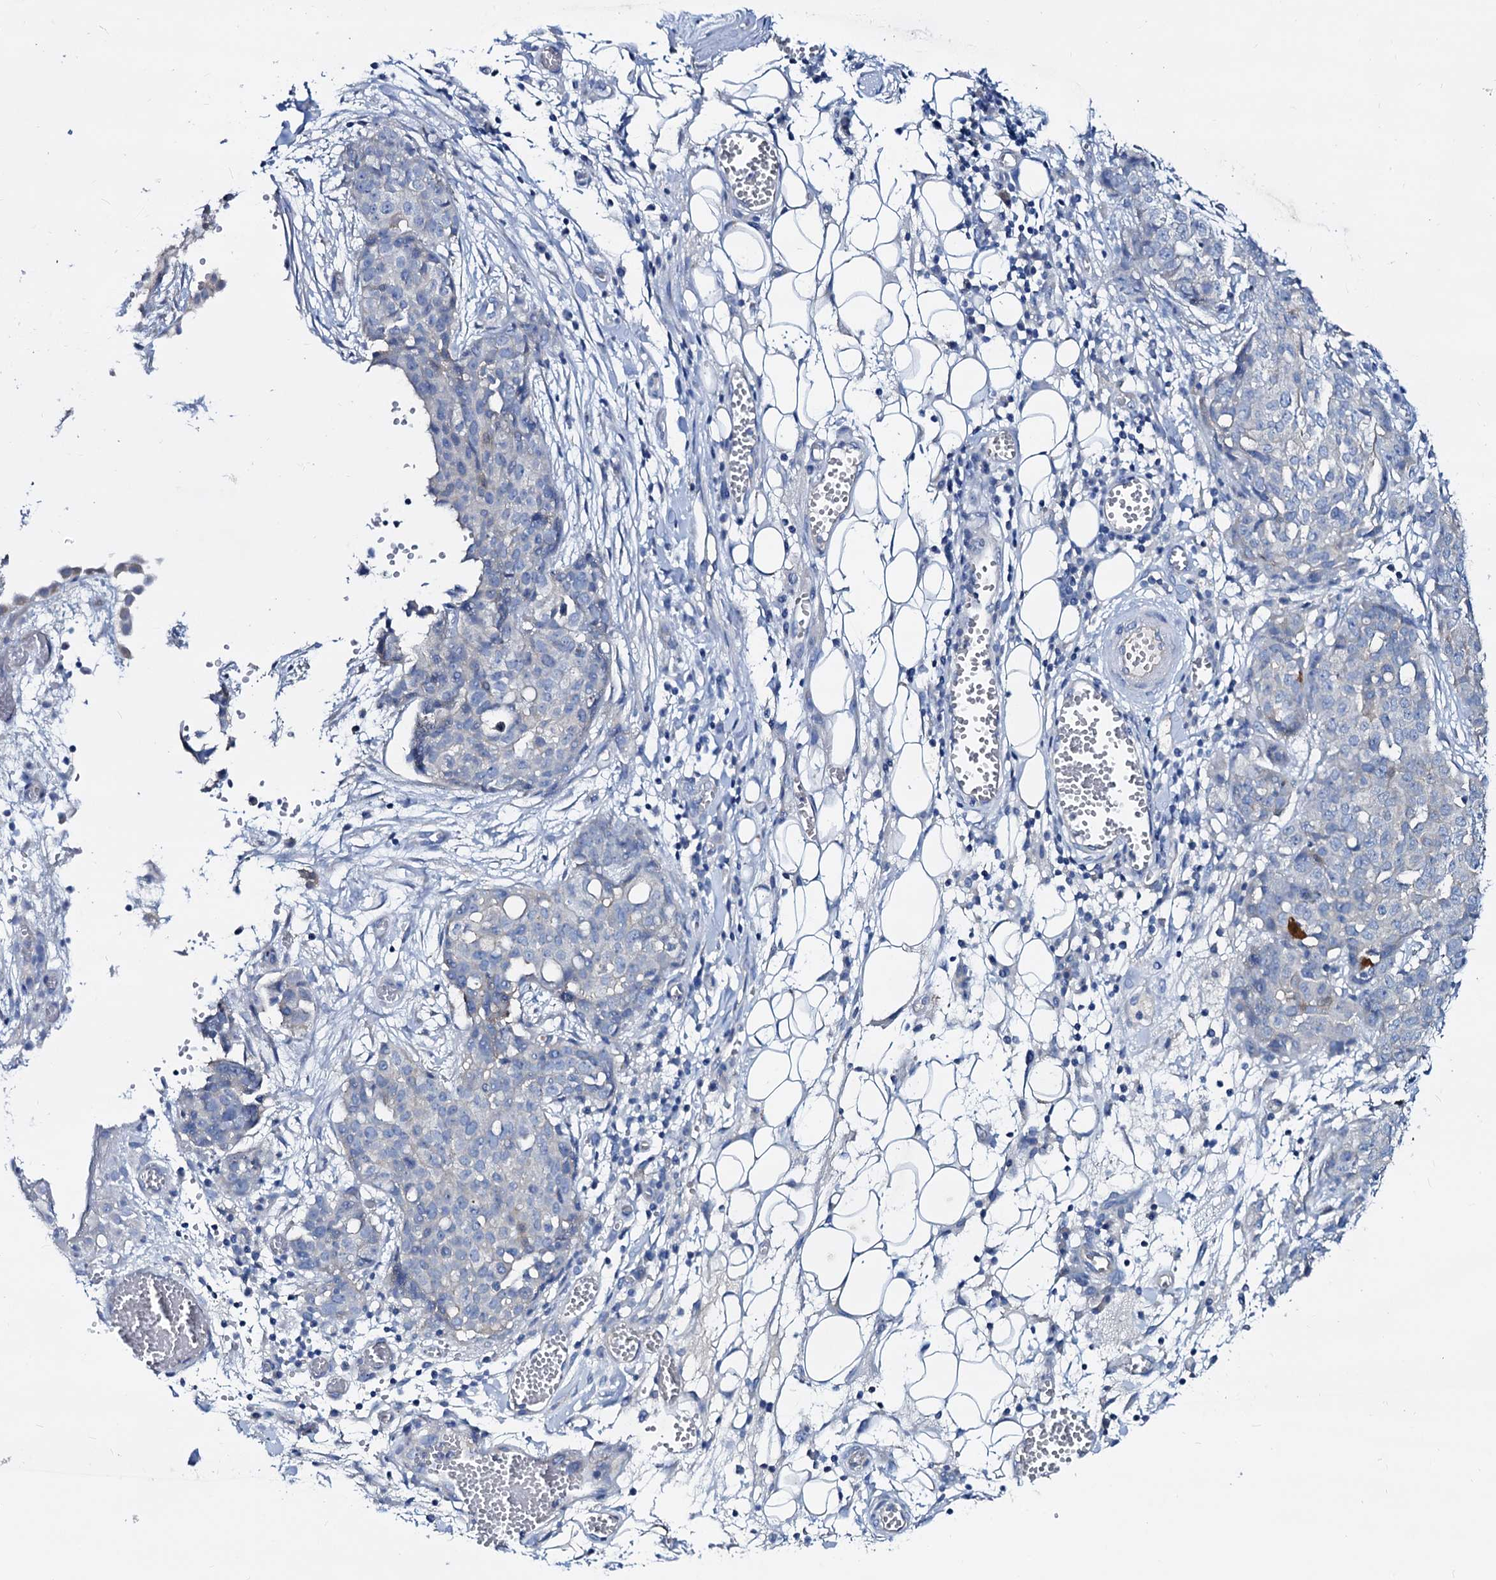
{"staining": {"intensity": "negative", "quantity": "none", "location": "none"}, "tissue": "ovarian cancer", "cell_type": "Tumor cells", "image_type": "cancer", "snomed": [{"axis": "morphology", "description": "Cystadenocarcinoma, serous, NOS"}, {"axis": "topography", "description": "Soft tissue"}, {"axis": "topography", "description": "Ovary"}], "caption": "This is an IHC image of human serous cystadenocarcinoma (ovarian). There is no positivity in tumor cells.", "gene": "DYDC2", "patient": {"sex": "female", "age": 57}}